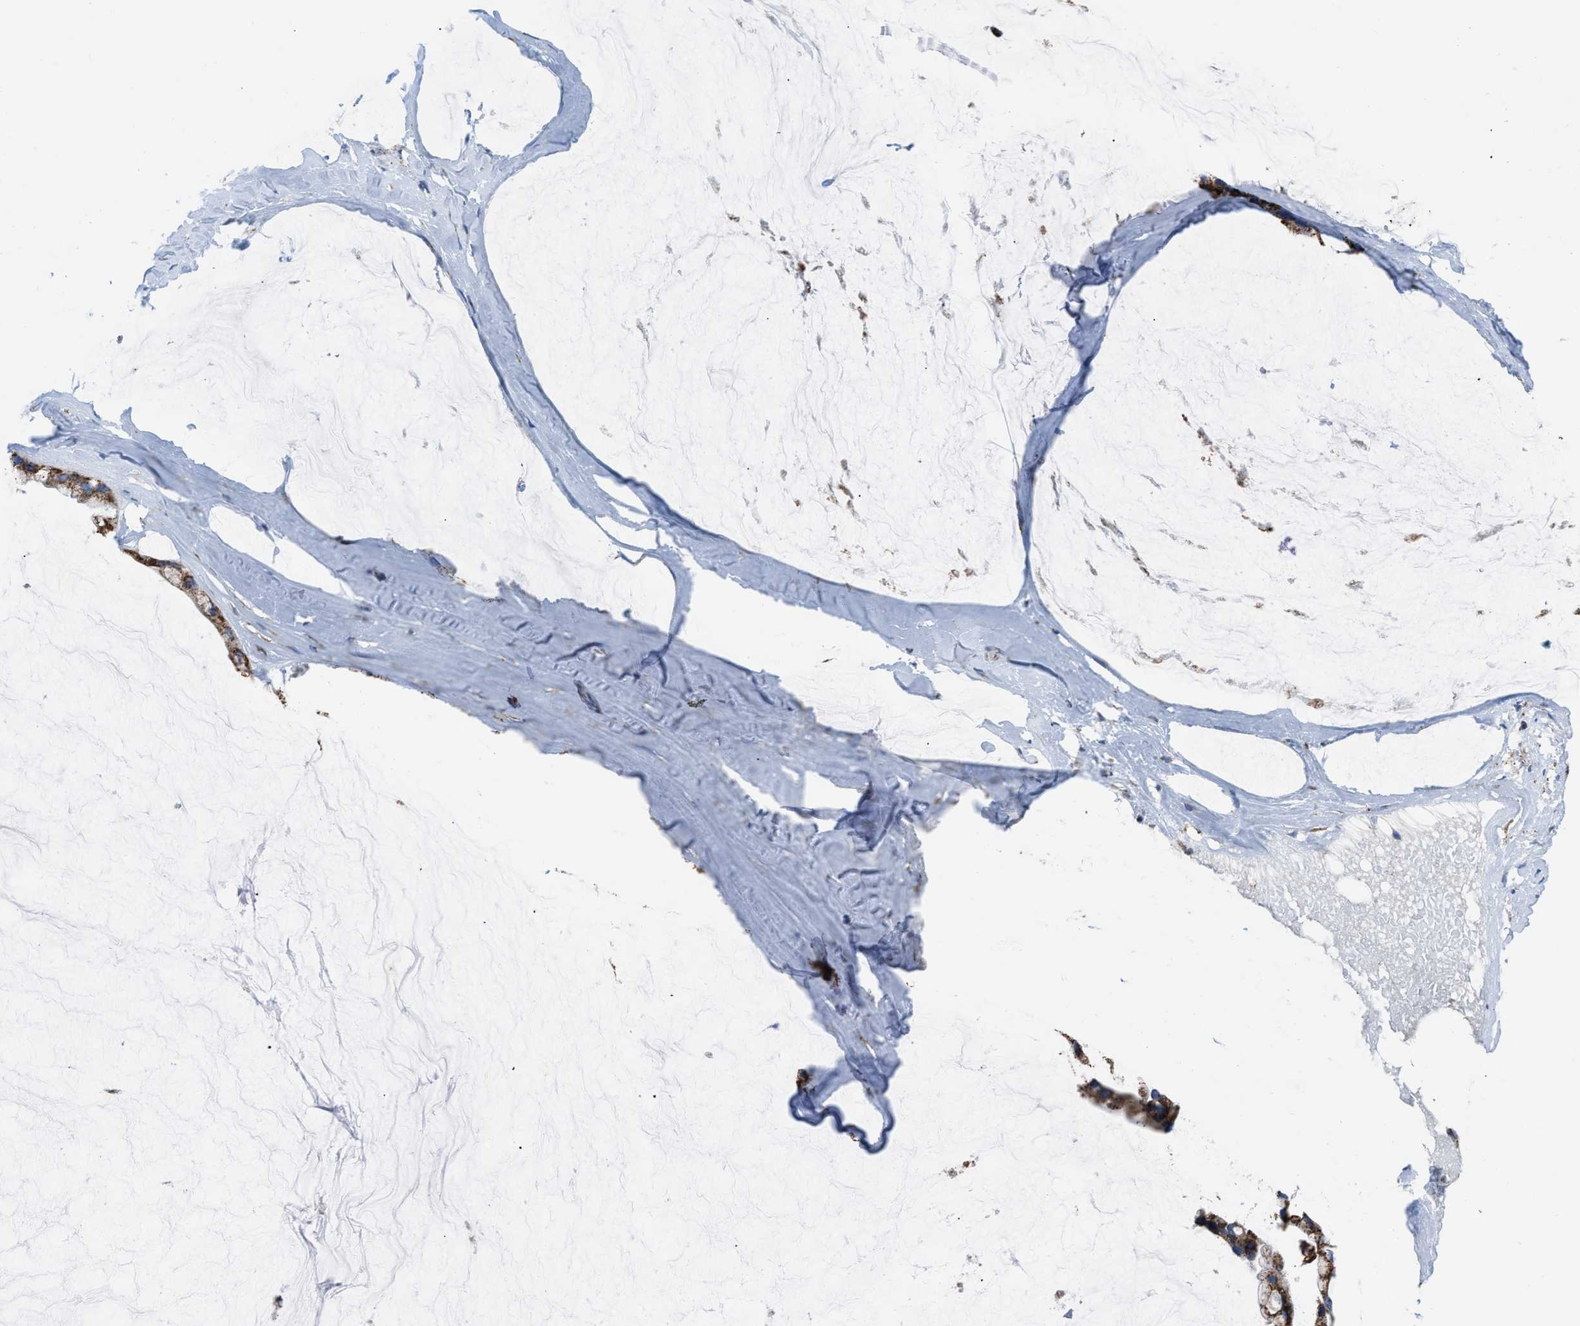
{"staining": {"intensity": "strong", "quantity": ">75%", "location": "cytoplasmic/membranous"}, "tissue": "ovarian cancer", "cell_type": "Tumor cells", "image_type": "cancer", "snomed": [{"axis": "morphology", "description": "Cystadenocarcinoma, mucinous, NOS"}, {"axis": "topography", "description": "Ovary"}], "caption": "Mucinous cystadenocarcinoma (ovarian) tissue exhibits strong cytoplasmic/membranous positivity in about >75% of tumor cells", "gene": "ETFB", "patient": {"sex": "female", "age": 39}}